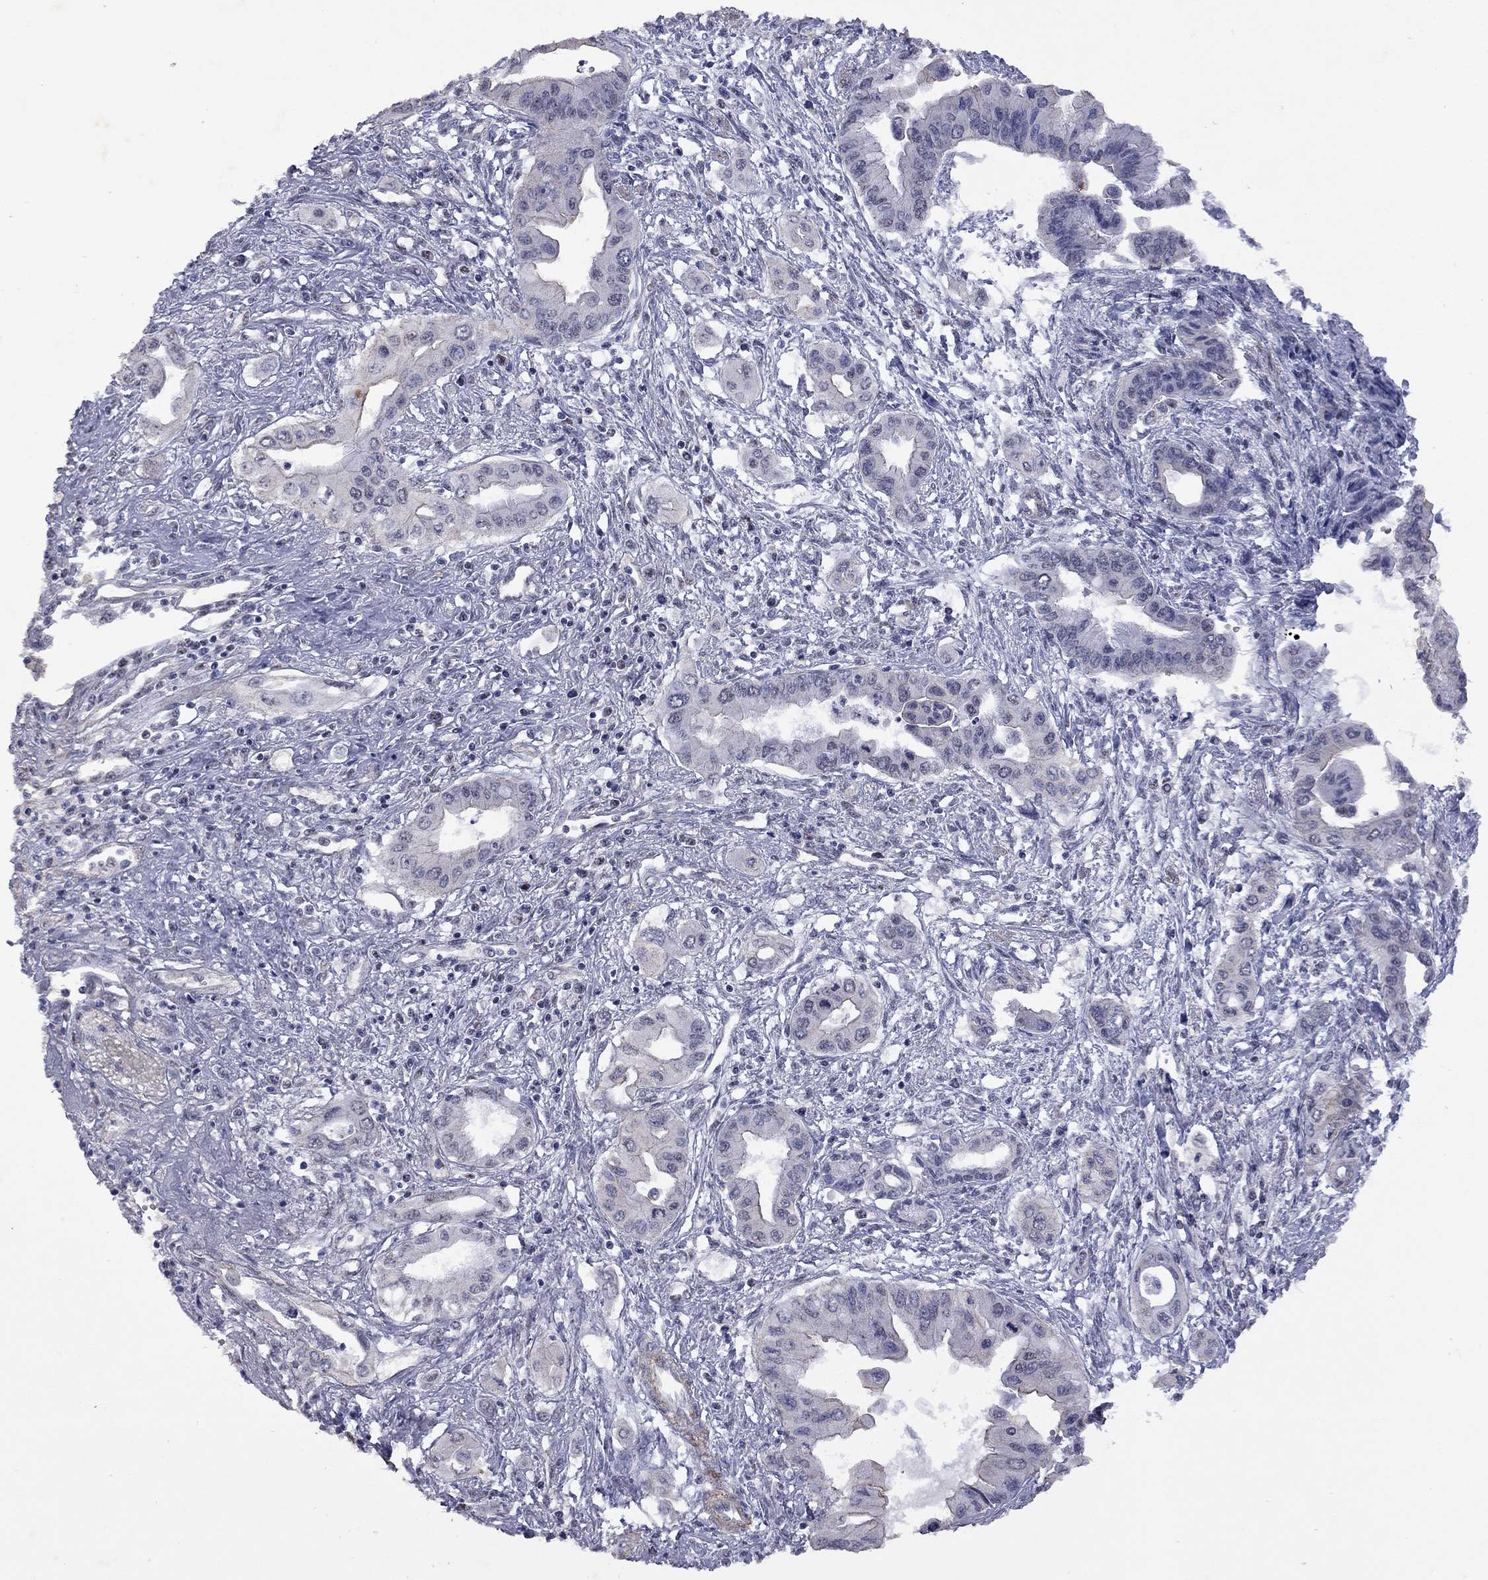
{"staining": {"intensity": "negative", "quantity": "none", "location": "none"}, "tissue": "pancreatic cancer", "cell_type": "Tumor cells", "image_type": "cancer", "snomed": [{"axis": "morphology", "description": "Adenocarcinoma, NOS"}, {"axis": "topography", "description": "Pancreas"}], "caption": "Immunohistochemistry image of neoplastic tissue: pancreatic cancer stained with DAB (3,3'-diaminobenzidine) reveals no significant protein positivity in tumor cells.", "gene": "SPOUT1", "patient": {"sex": "female", "age": 62}}